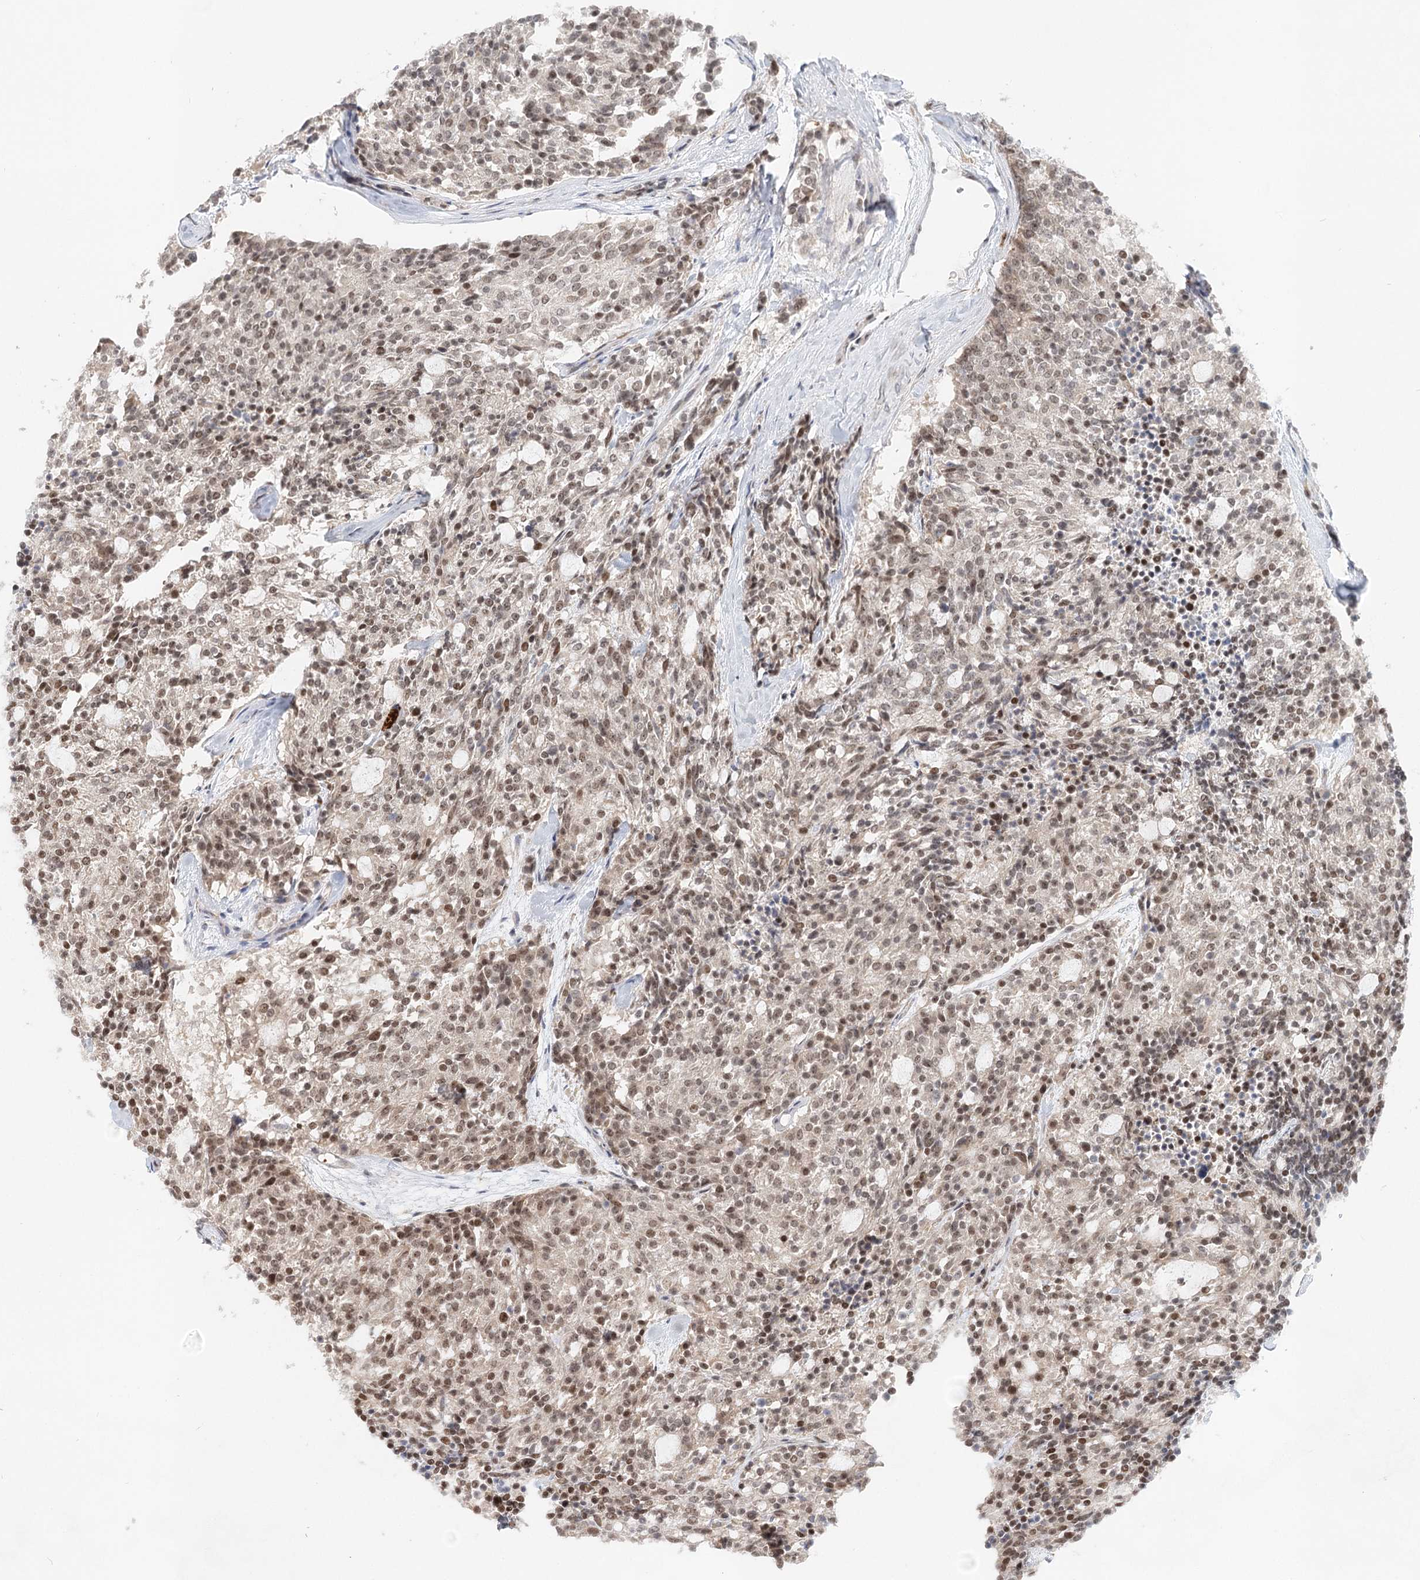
{"staining": {"intensity": "moderate", "quantity": ">75%", "location": "nuclear"}, "tissue": "carcinoid", "cell_type": "Tumor cells", "image_type": "cancer", "snomed": [{"axis": "morphology", "description": "Carcinoid, malignant, NOS"}, {"axis": "topography", "description": "Pancreas"}], "caption": "A high-resolution photomicrograph shows IHC staining of carcinoid (malignant), which reveals moderate nuclear positivity in about >75% of tumor cells.", "gene": "BNIP5", "patient": {"sex": "female", "age": 54}}